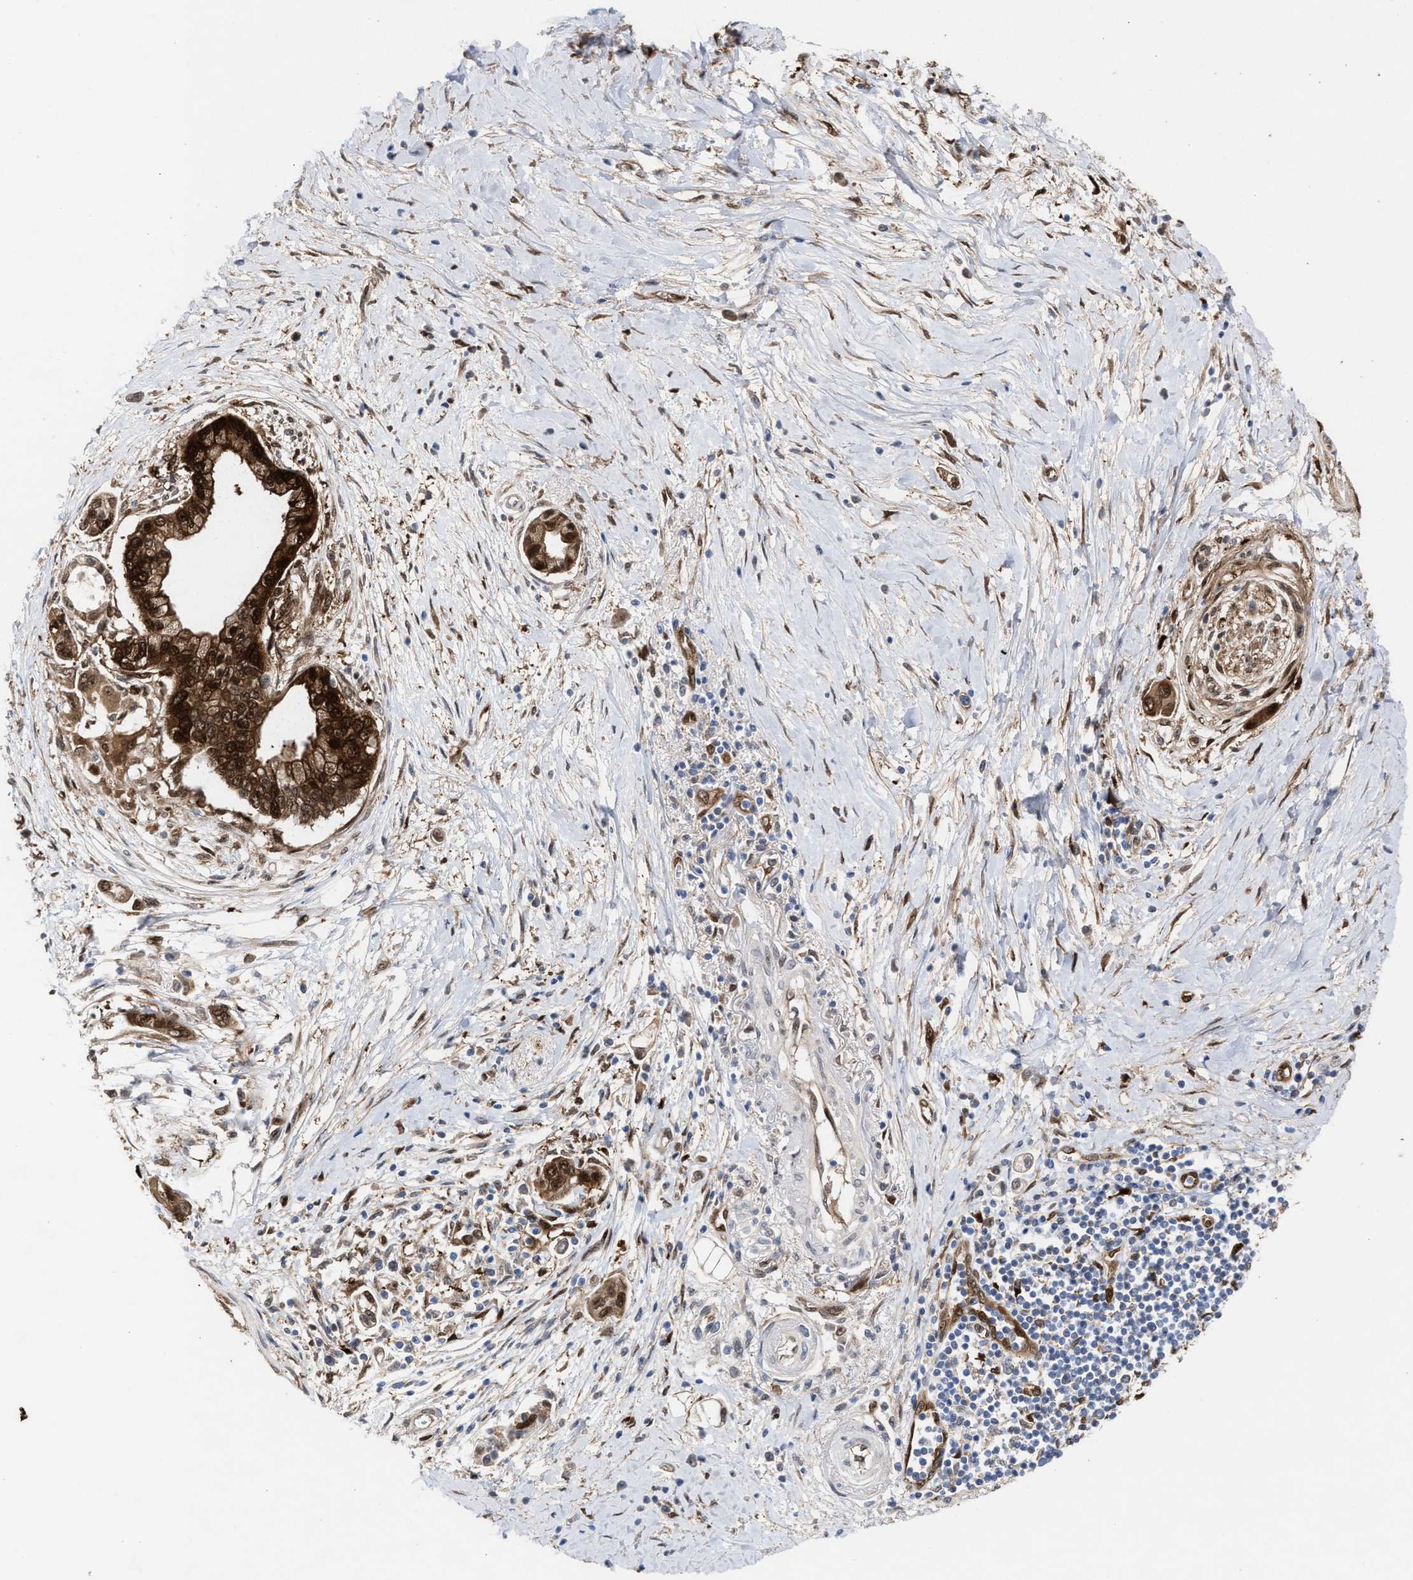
{"staining": {"intensity": "strong", "quantity": ">75%", "location": "cytoplasmic/membranous,nuclear"}, "tissue": "pancreatic cancer", "cell_type": "Tumor cells", "image_type": "cancer", "snomed": [{"axis": "morphology", "description": "Adenocarcinoma, NOS"}, {"axis": "topography", "description": "Pancreas"}], "caption": "Brown immunohistochemical staining in pancreatic cancer (adenocarcinoma) shows strong cytoplasmic/membranous and nuclear positivity in approximately >75% of tumor cells. Using DAB (brown) and hematoxylin (blue) stains, captured at high magnification using brightfield microscopy.", "gene": "TP53I3", "patient": {"sex": "male", "age": 59}}